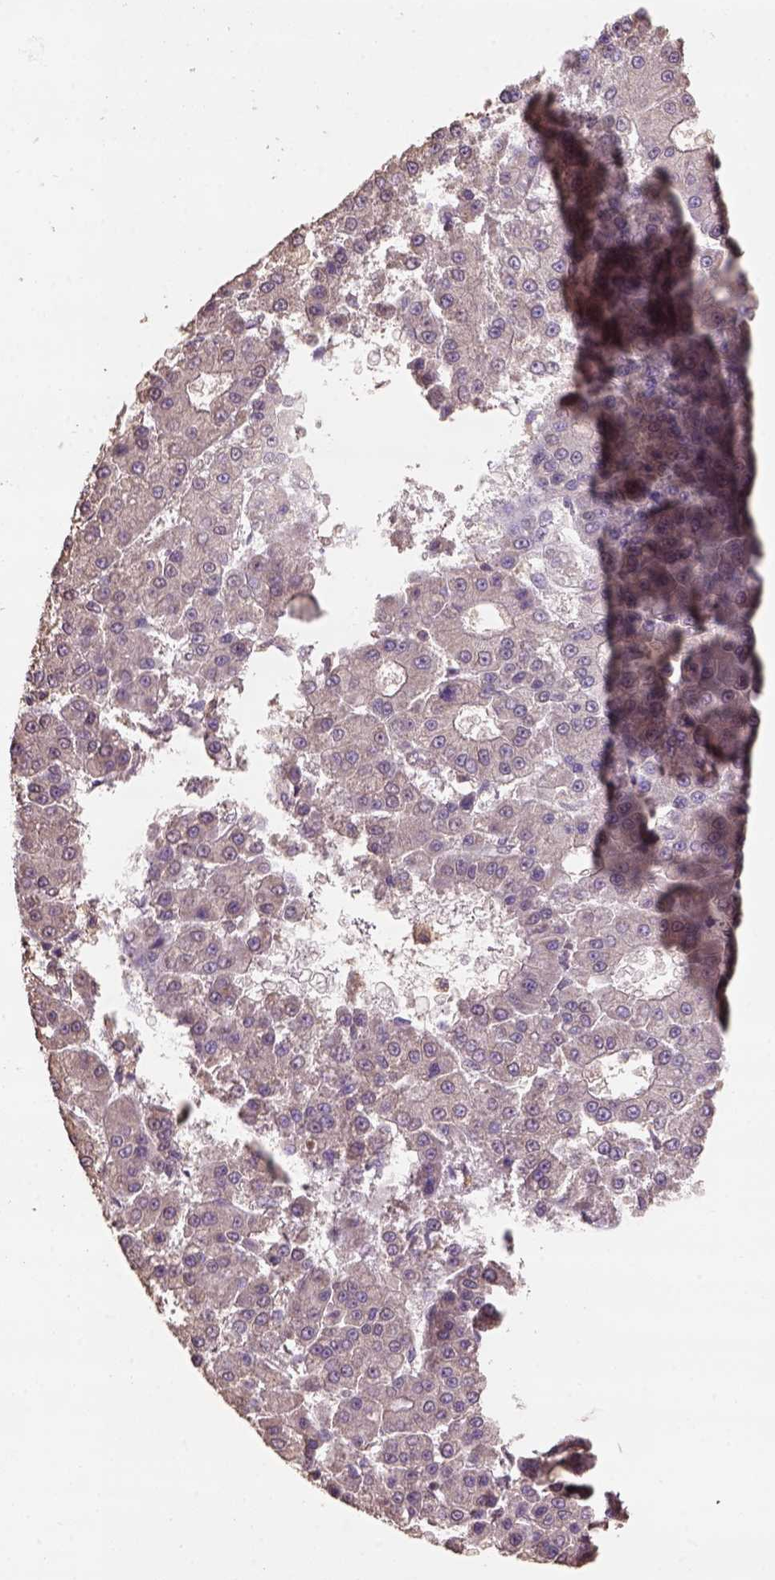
{"staining": {"intensity": "negative", "quantity": "none", "location": "none"}, "tissue": "liver cancer", "cell_type": "Tumor cells", "image_type": "cancer", "snomed": [{"axis": "morphology", "description": "Carcinoma, Hepatocellular, NOS"}, {"axis": "topography", "description": "Liver"}], "caption": "Liver cancer was stained to show a protein in brown. There is no significant positivity in tumor cells.", "gene": "CSTF2T", "patient": {"sex": "male", "age": 70}}